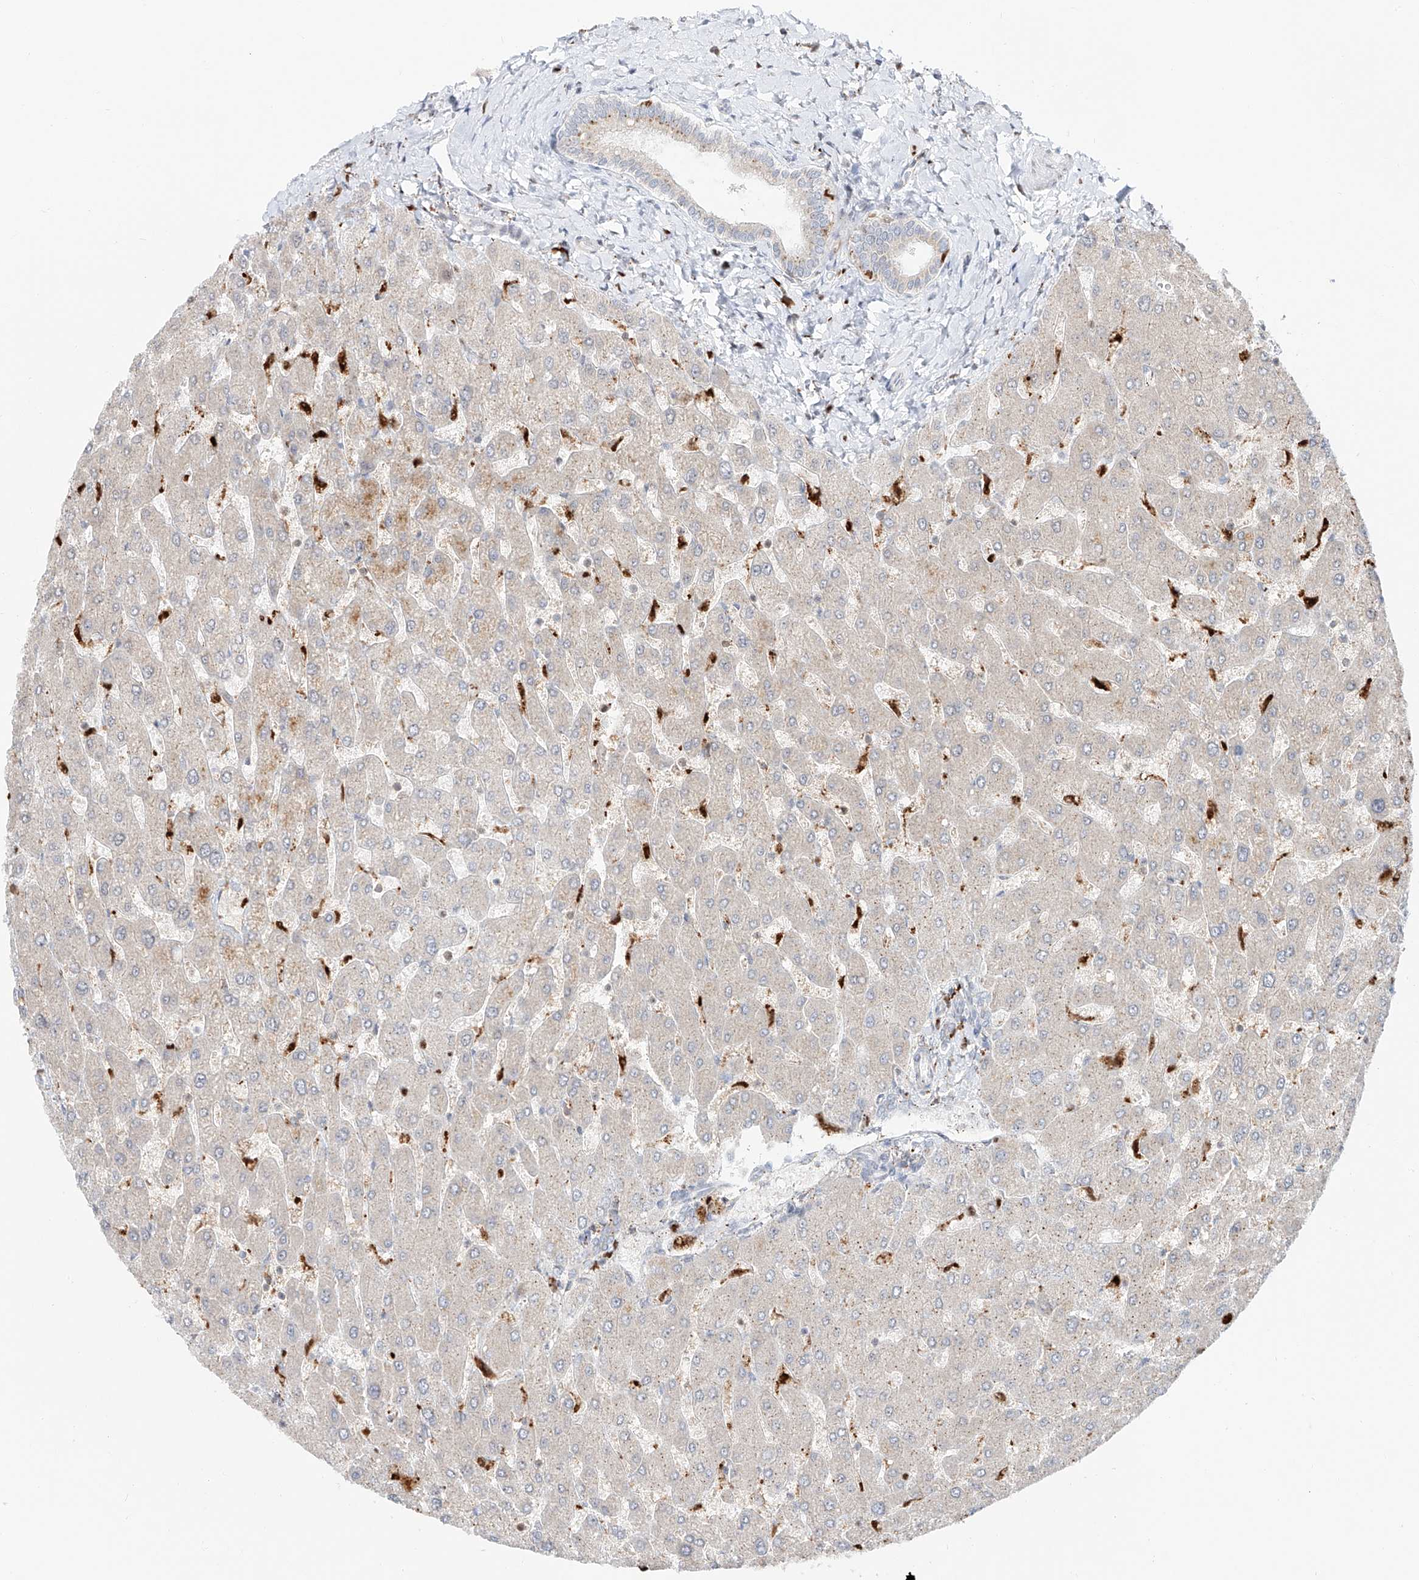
{"staining": {"intensity": "negative", "quantity": "none", "location": "none"}, "tissue": "liver", "cell_type": "Cholangiocytes", "image_type": "normal", "snomed": [{"axis": "morphology", "description": "Normal tissue, NOS"}, {"axis": "topography", "description": "Liver"}], "caption": "DAB (3,3'-diaminobenzidine) immunohistochemical staining of benign human liver reveals no significant expression in cholangiocytes.", "gene": "DZIP1L", "patient": {"sex": "male", "age": 55}}